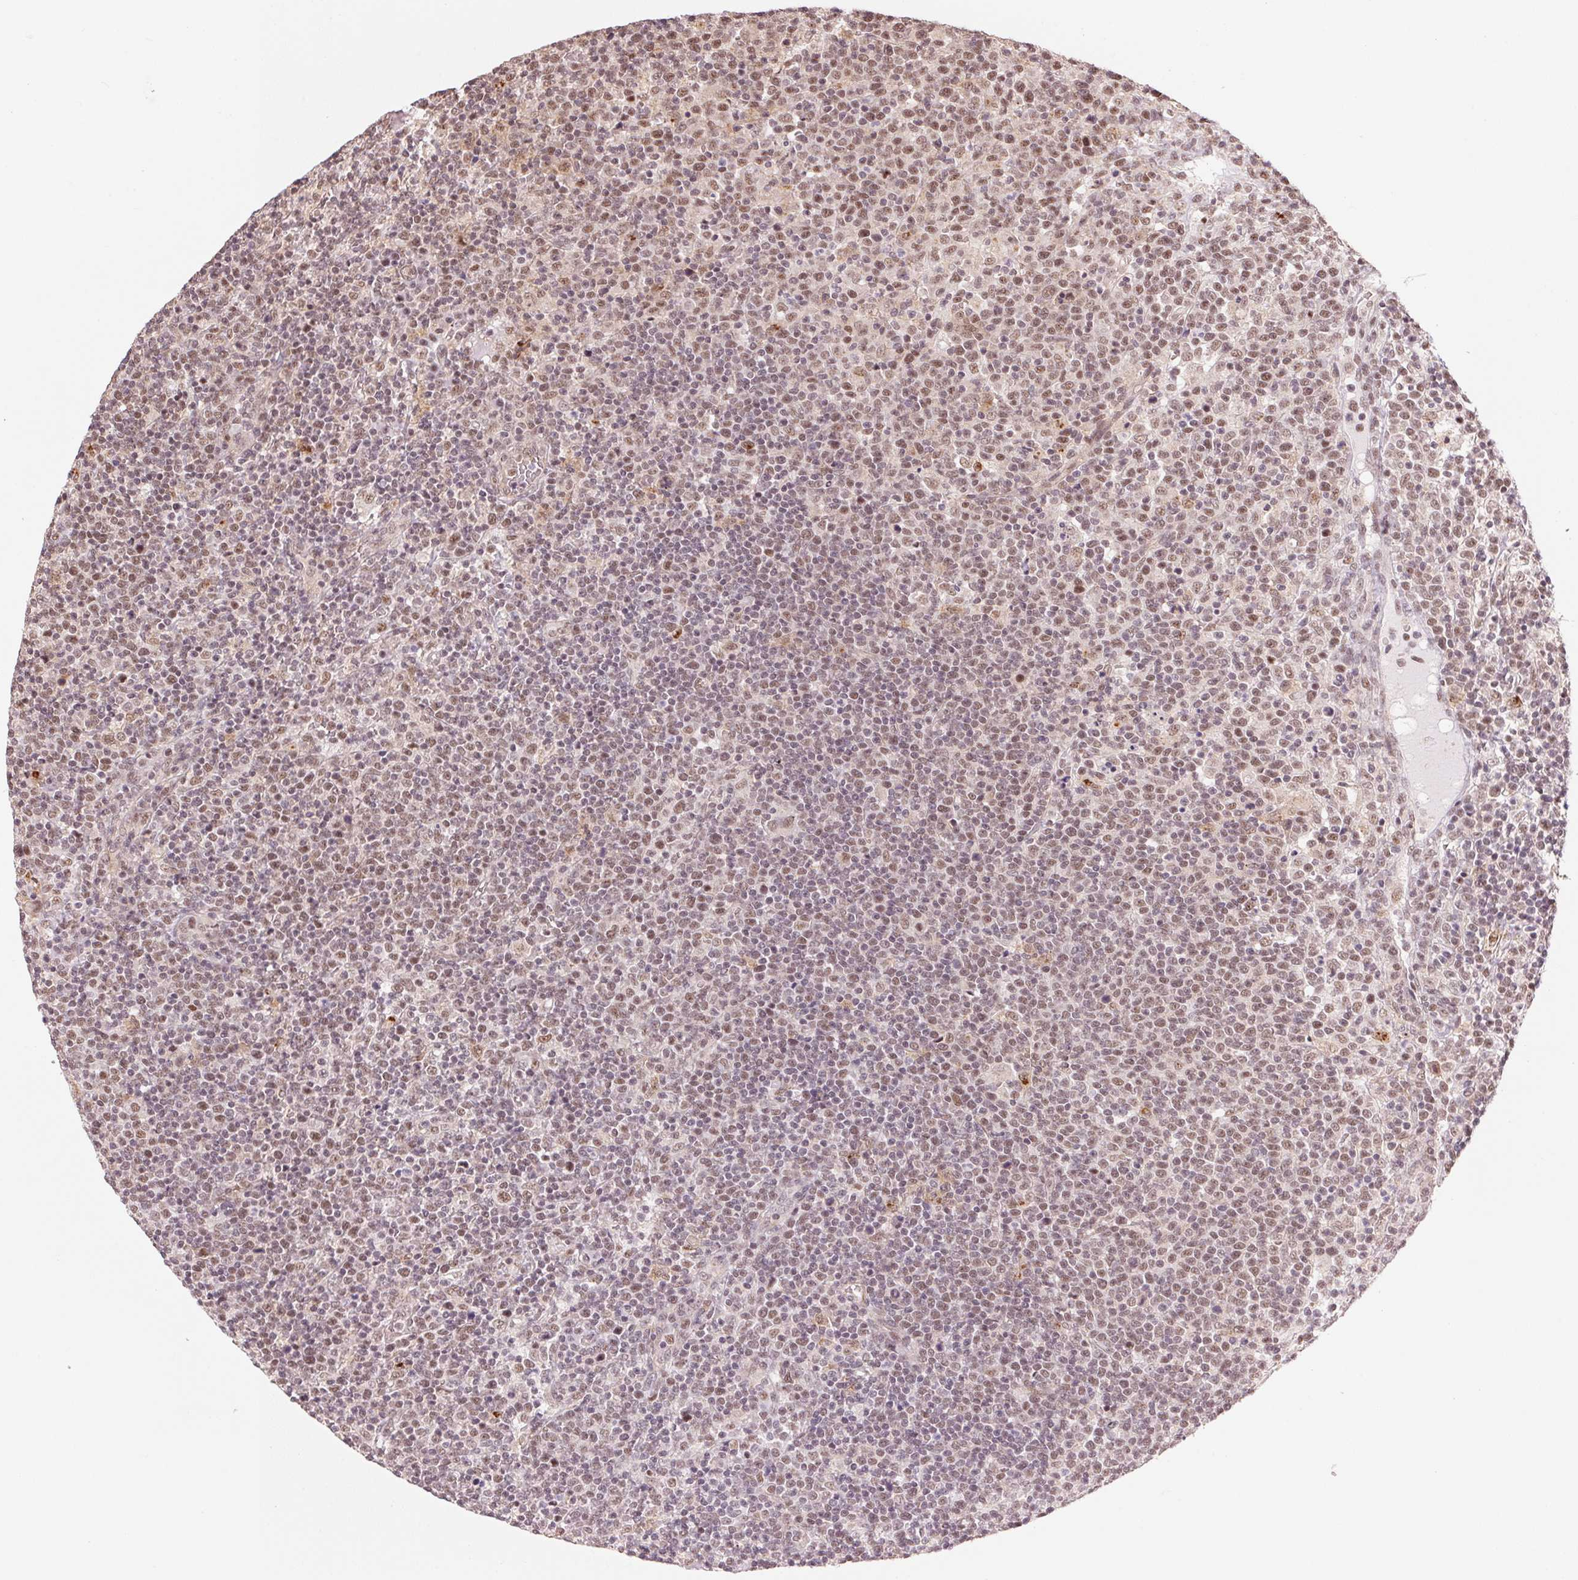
{"staining": {"intensity": "moderate", "quantity": "25%-75%", "location": "nuclear"}, "tissue": "lymphoma", "cell_type": "Tumor cells", "image_type": "cancer", "snomed": [{"axis": "morphology", "description": "Malignant lymphoma, non-Hodgkin's type, High grade"}, {"axis": "topography", "description": "Lymph node"}], "caption": "Tumor cells display medium levels of moderate nuclear expression in approximately 25%-75% of cells in lymphoma.", "gene": "HNRNPDL", "patient": {"sex": "male", "age": 61}}